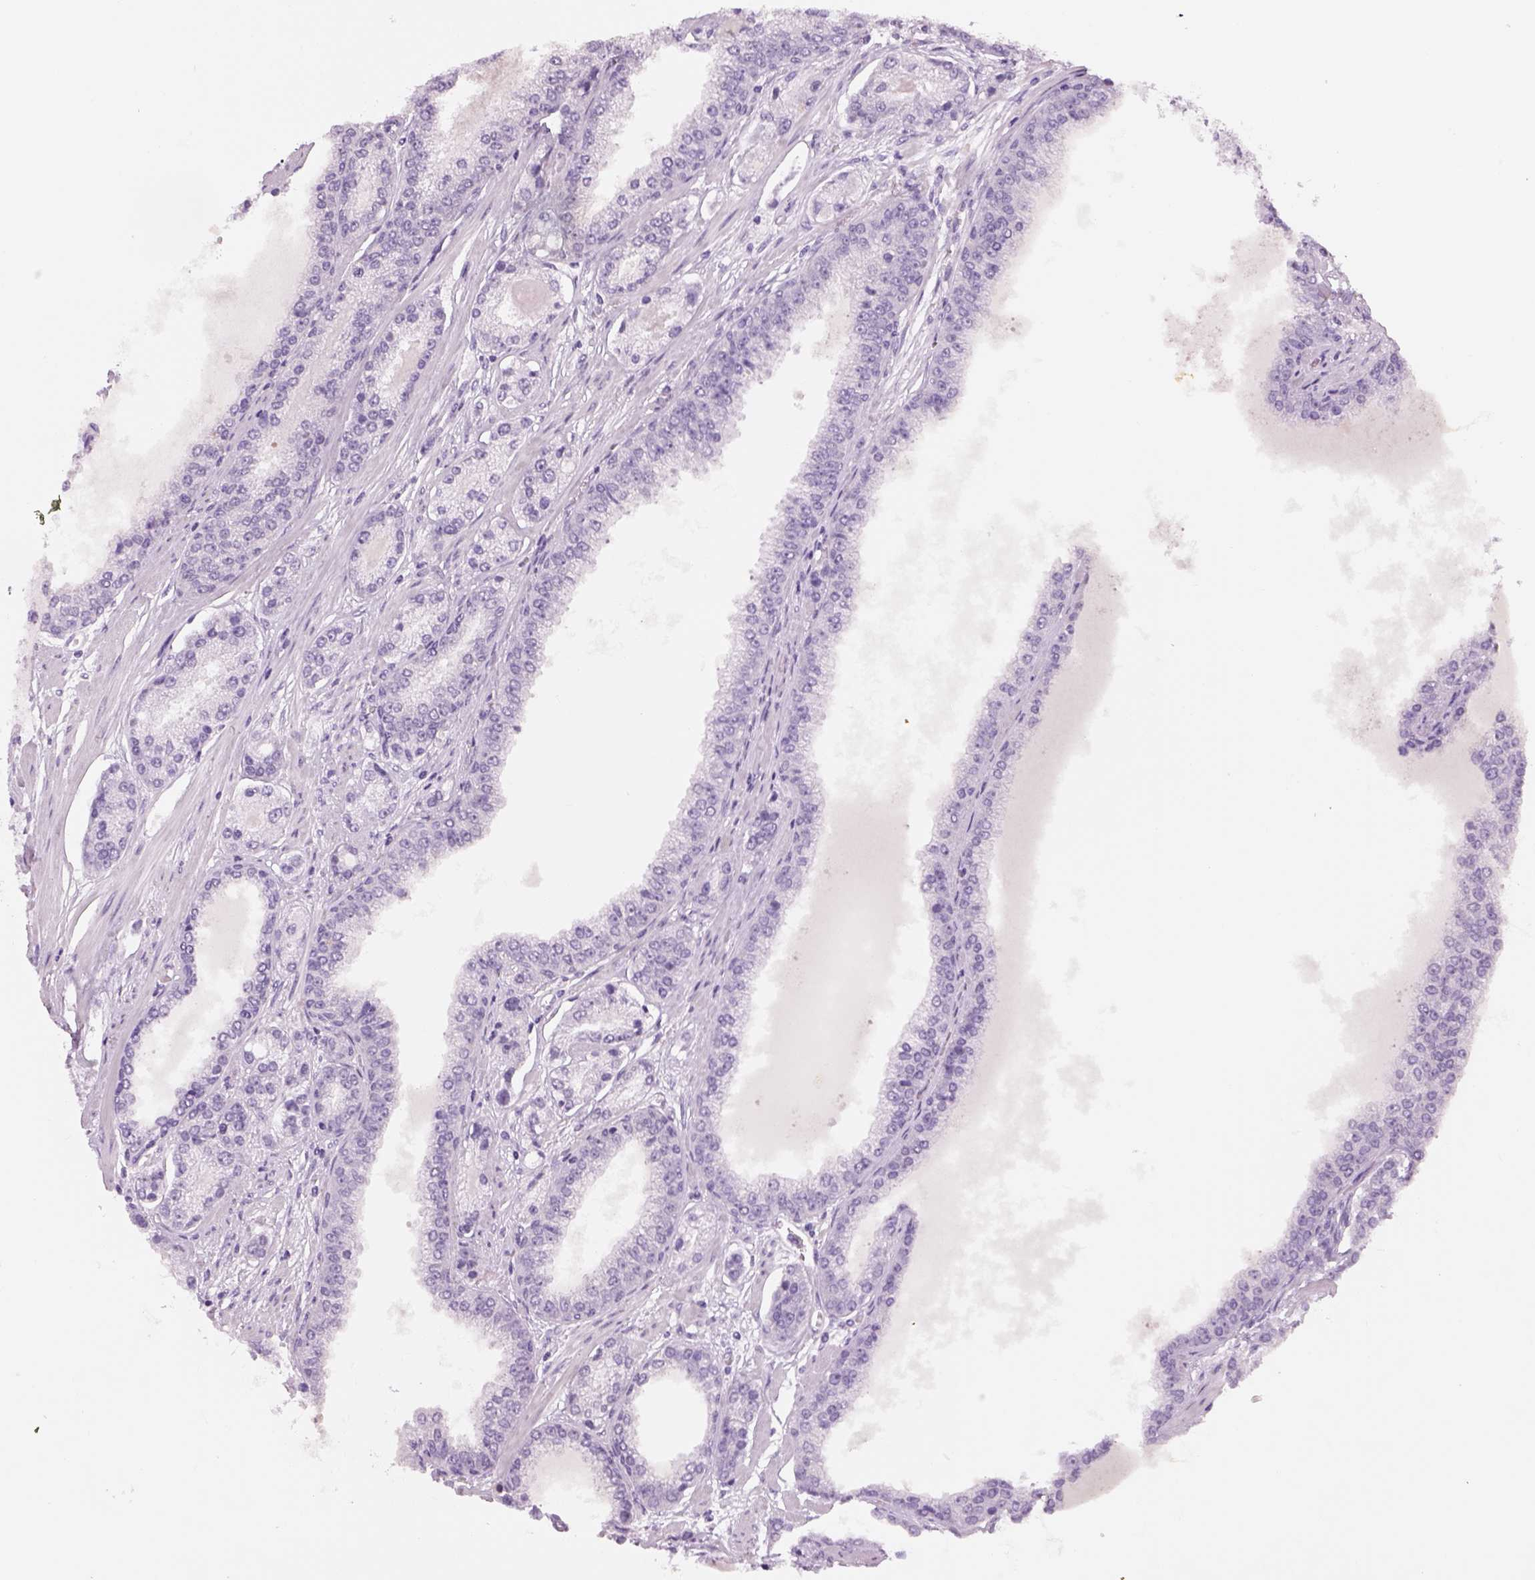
{"staining": {"intensity": "negative", "quantity": "none", "location": "none"}, "tissue": "prostate cancer", "cell_type": "Tumor cells", "image_type": "cancer", "snomed": [{"axis": "morphology", "description": "Adenocarcinoma, NOS"}, {"axis": "topography", "description": "Prostate"}], "caption": "Immunohistochemistry of human prostate cancer shows no positivity in tumor cells. Nuclei are stained in blue.", "gene": "TH", "patient": {"sex": "male", "age": 64}}